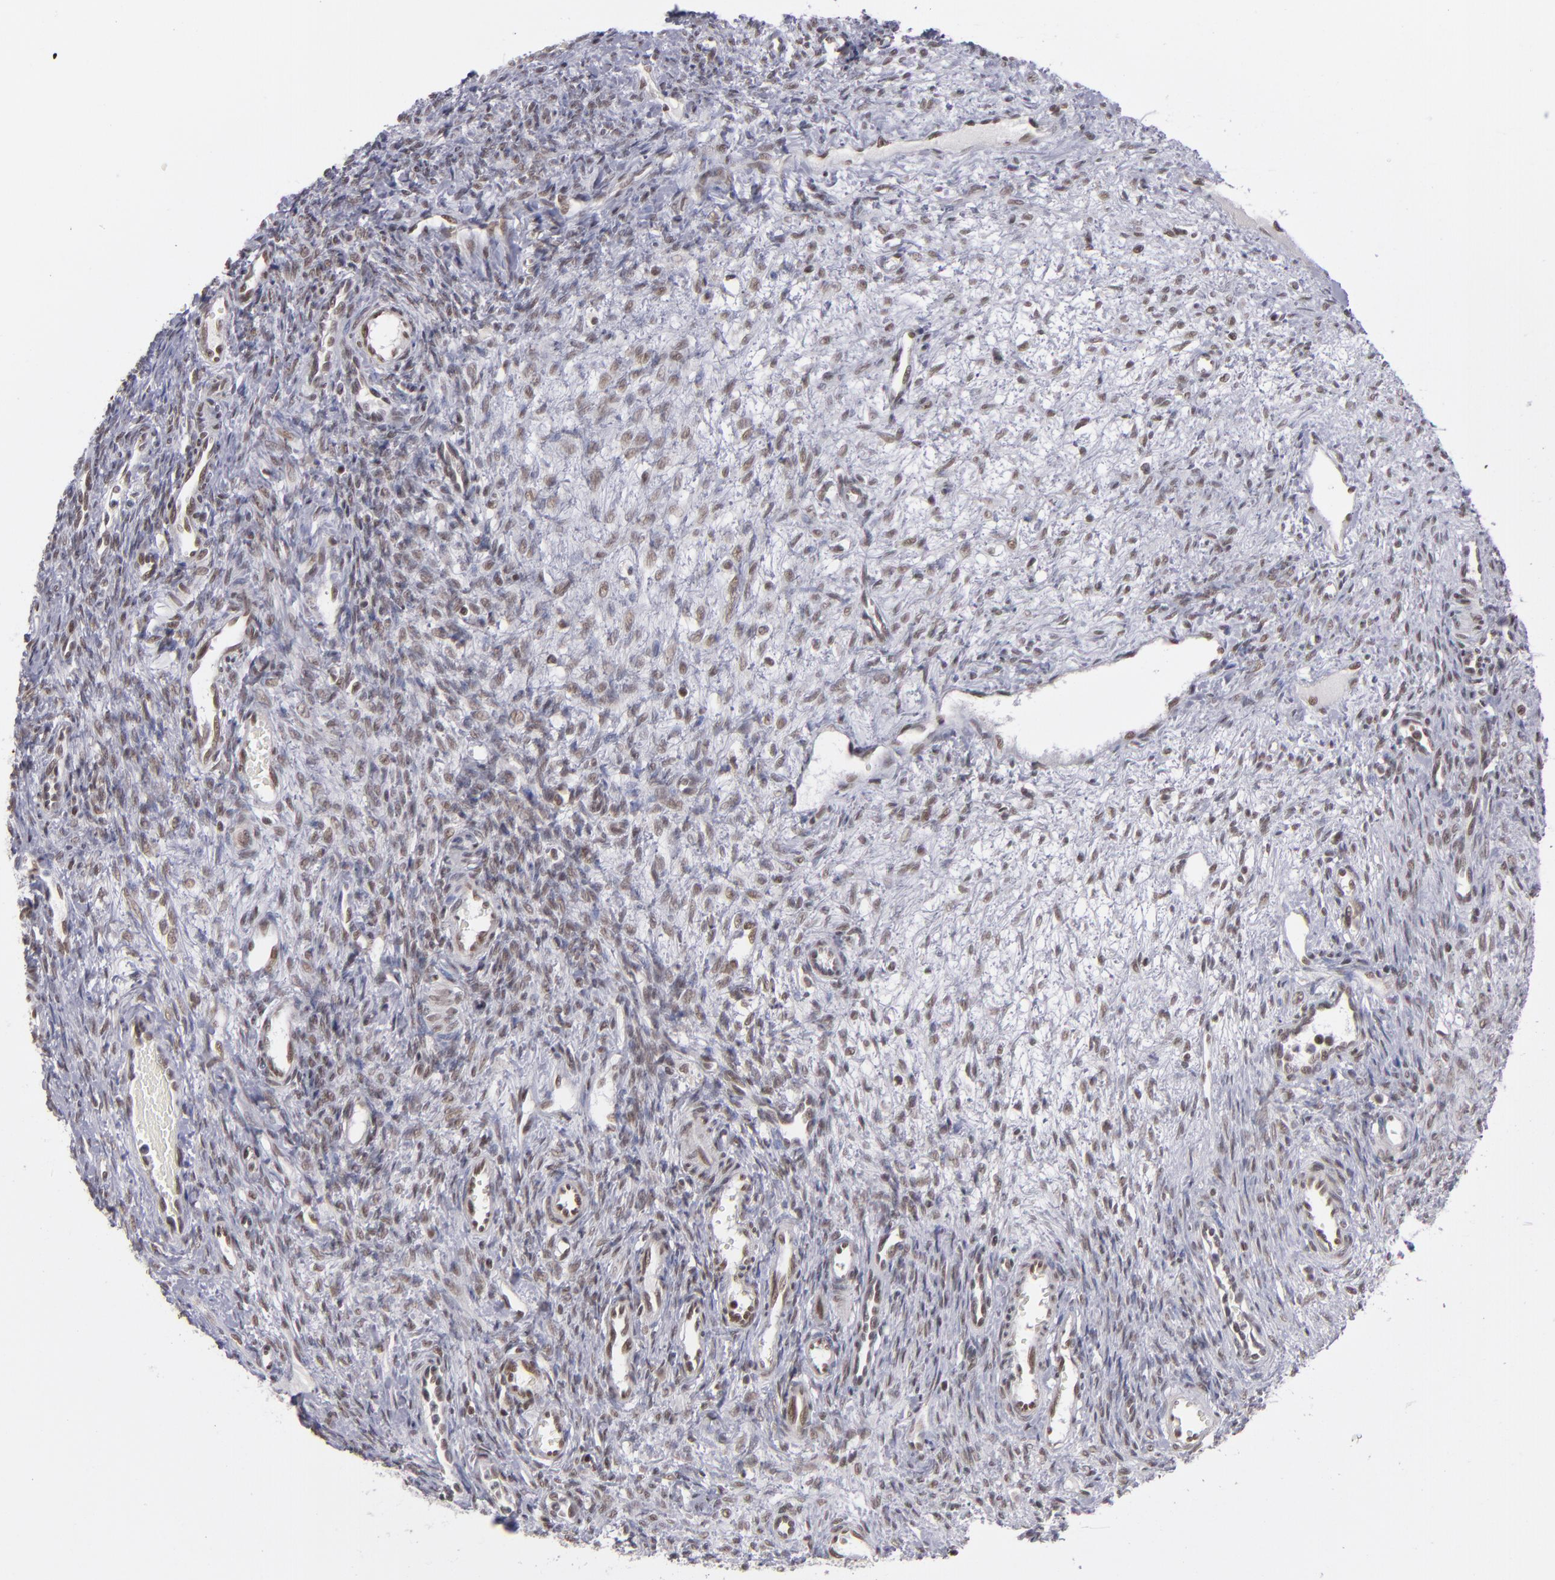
{"staining": {"intensity": "weak", "quantity": "25%-75%", "location": "nuclear"}, "tissue": "ovary", "cell_type": "Follicle cells", "image_type": "normal", "snomed": [{"axis": "morphology", "description": "Normal tissue, NOS"}, {"axis": "topography", "description": "Ovary"}], "caption": "An immunohistochemistry (IHC) photomicrograph of normal tissue is shown. Protein staining in brown highlights weak nuclear positivity in ovary within follicle cells. The staining is performed using DAB (3,3'-diaminobenzidine) brown chromogen to label protein expression. The nuclei are counter-stained blue using hematoxylin.", "gene": "MLLT3", "patient": {"sex": "female", "age": 33}}